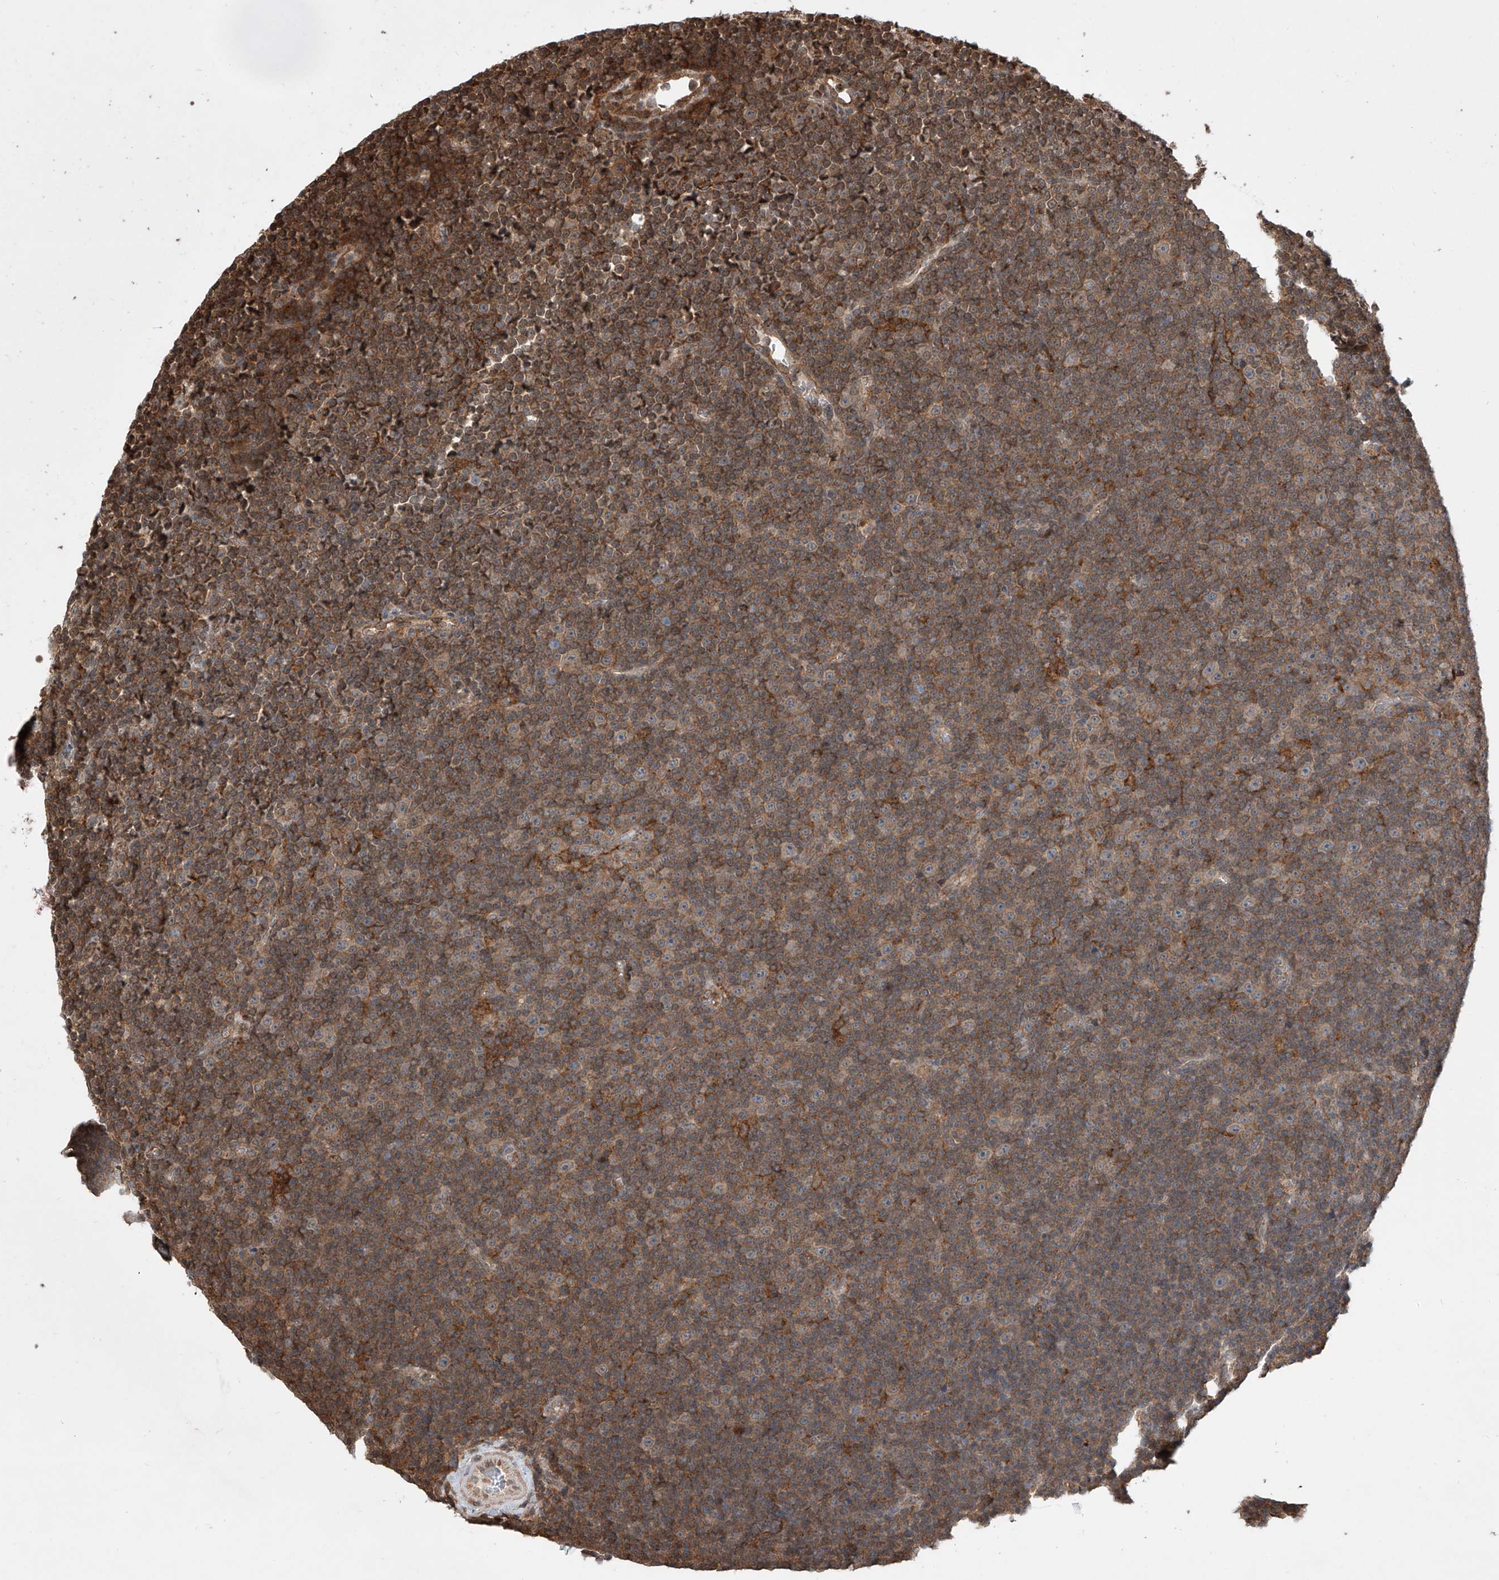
{"staining": {"intensity": "weak", "quantity": "<25%", "location": "cytoplasmic/membranous"}, "tissue": "lymphoma", "cell_type": "Tumor cells", "image_type": "cancer", "snomed": [{"axis": "morphology", "description": "Malignant lymphoma, non-Hodgkin's type, Low grade"}, {"axis": "topography", "description": "Lymph node"}], "caption": "The immunohistochemistry micrograph has no significant expression in tumor cells of low-grade malignant lymphoma, non-Hodgkin's type tissue.", "gene": "HOXC8", "patient": {"sex": "female", "age": 67}}